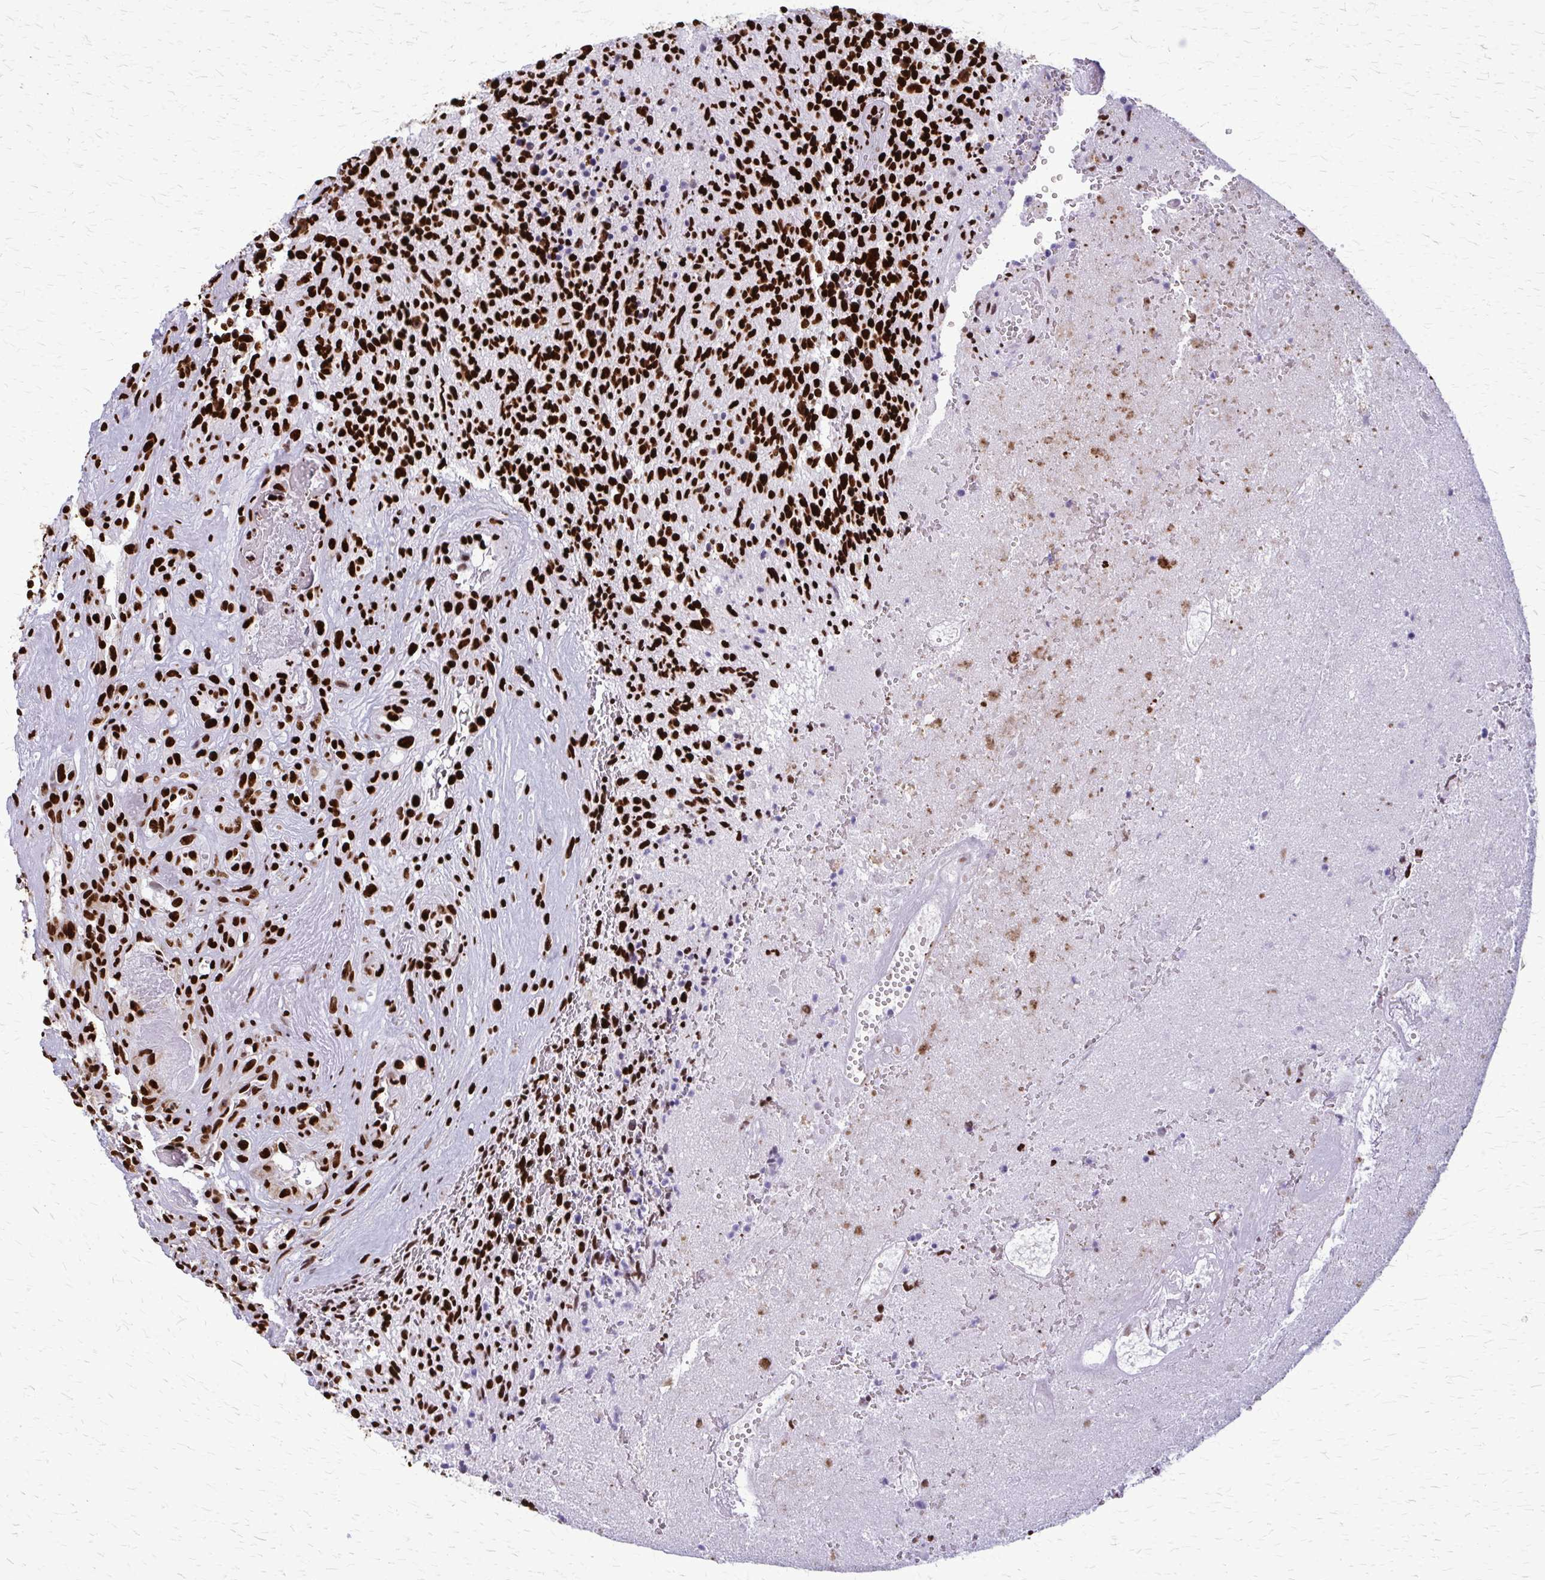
{"staining": {"intensity": "strong", "quantity": ">75%", "location": "nuclear"}, "tissue": "glioma", "cell_type": "Tumor cells", "image_type": "cancer", "snomed": [{"axis": "morphology", "description": "Glioma, malignant, High grade"}, {"axis": "topography", "description": "Brain"}], "caption": "The histopathology image exhibits immunohistochemical staining of malignant glioma (high-grade). There is strong nuclear positivity is identified in about >75% of tumor cells.", "gene": "SFPQ", "patient": {"sex": "male", "age": 36}}